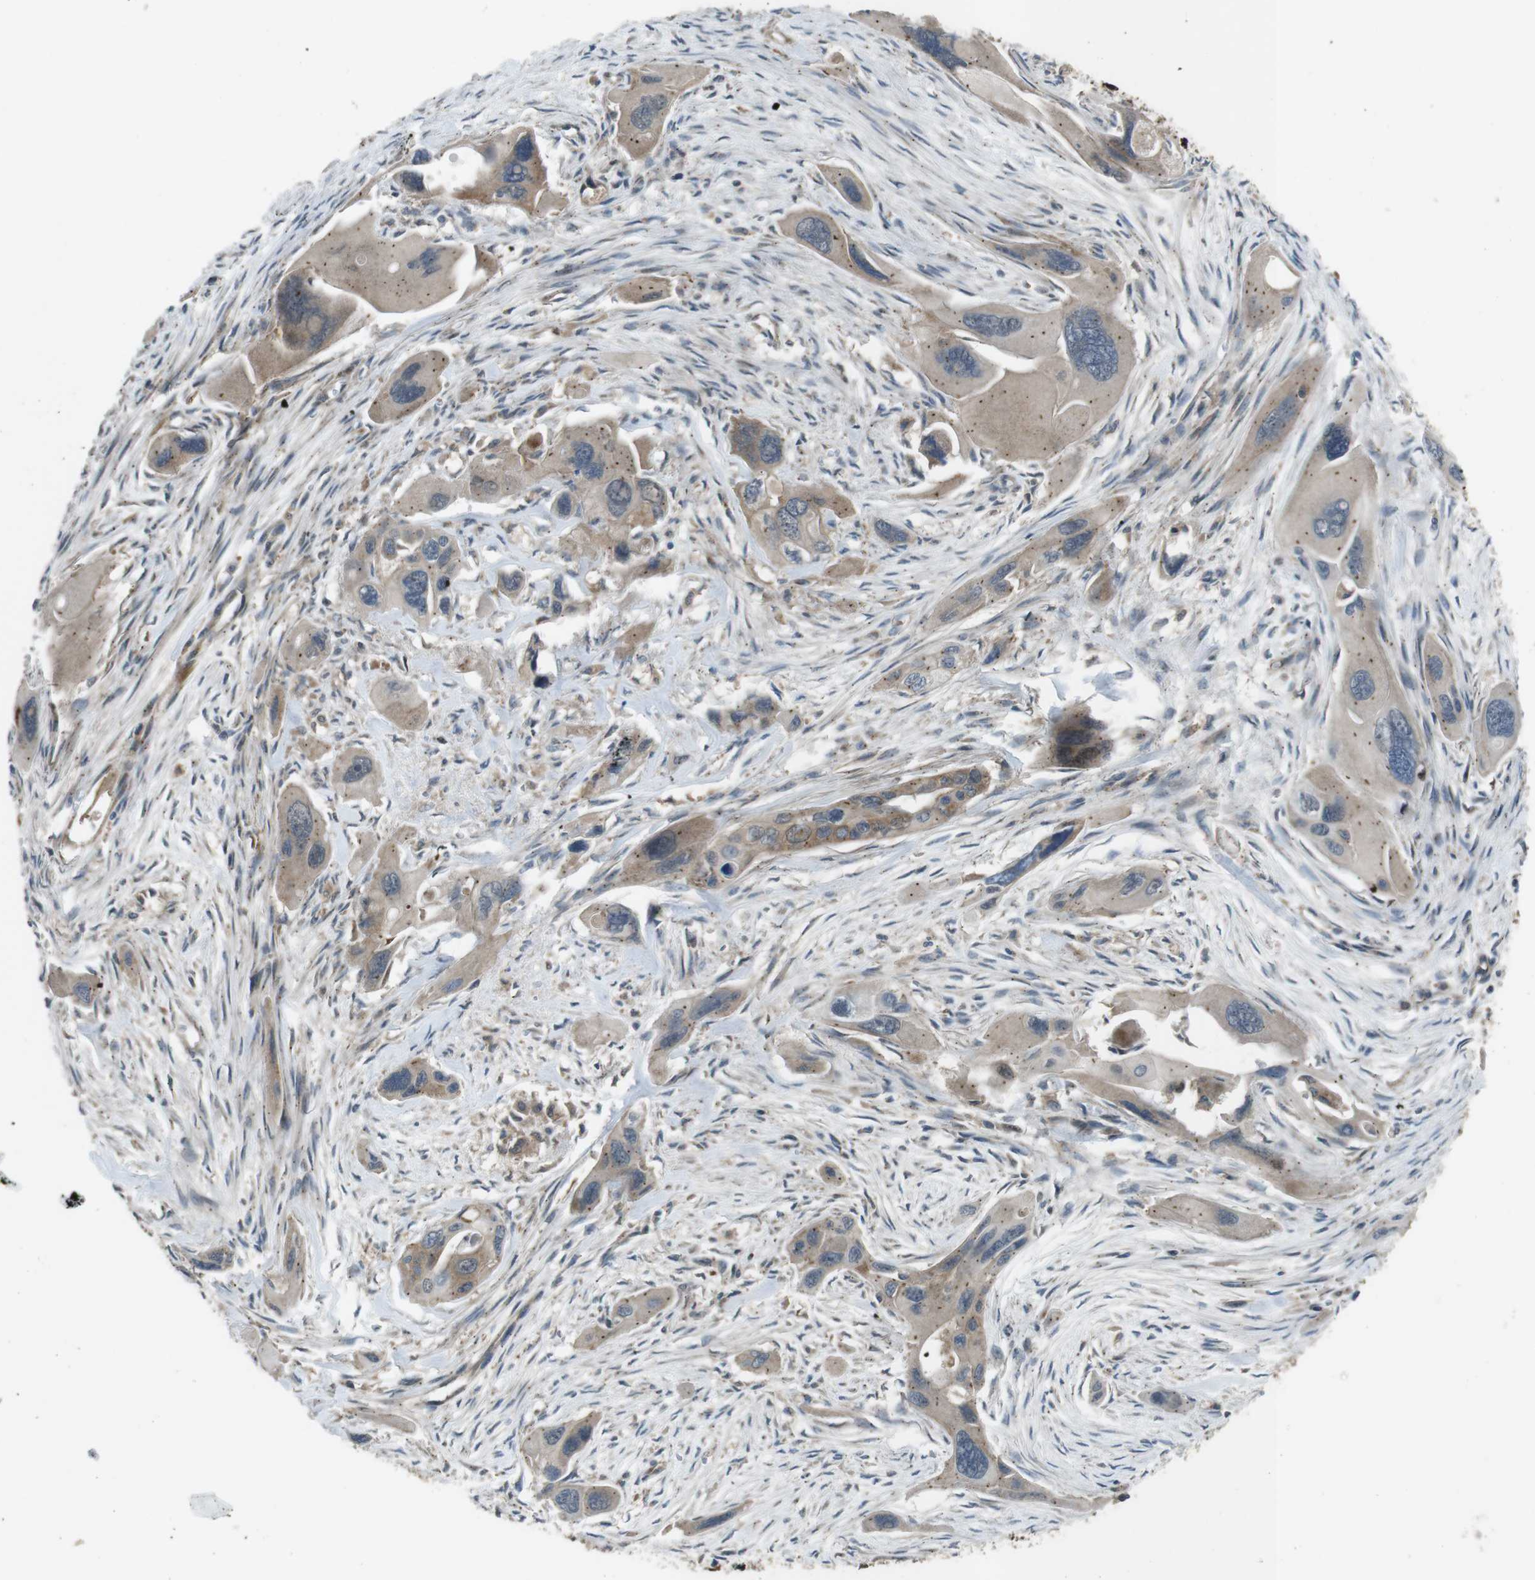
{"staining": {"intensity": "moderate", "quantity": "25%-75%", "location": "cytoplasmic/membranous"}, "tissue": "pancreatic cancer", "cell_type": "Tumor cells", "image_type": "cancer", "snomed": [{"axis": "morphology", "description": "Adenocarcinoma, NOS"}, {"axis": "topography", "description": "Pancreas"}], "caption": "An image of human pancreatic cancer stained for a protein reveals moderate cytoplasmic/membranous brown staining in tumor cells.", "gene": "SLC22A23", "patient": {"sex": "male", "age": 73}}